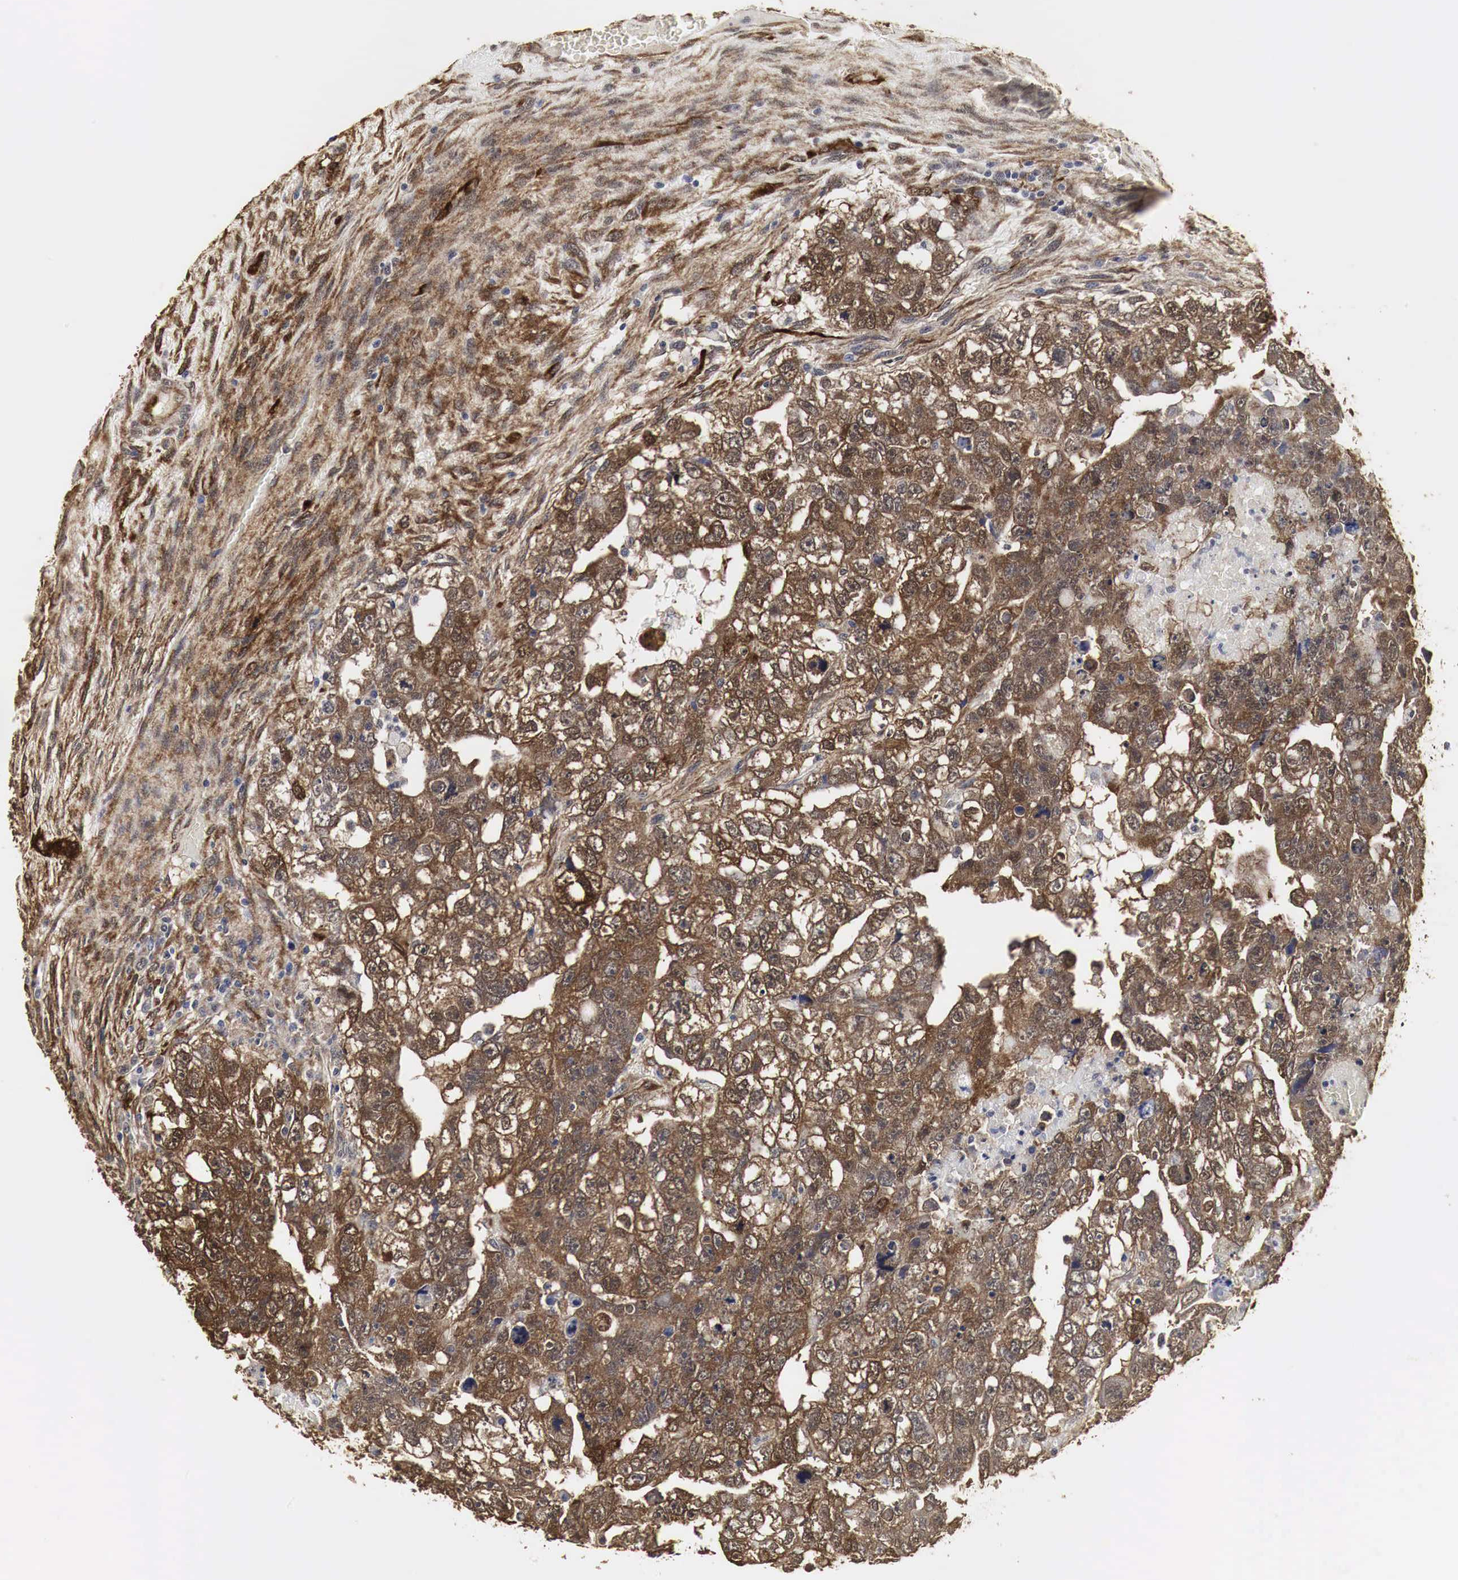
{"staining": {"intensity": "moderate", "quantity": ">75%", "location": "cytoplasmic/membranous"}, "tissue": "testis cancer", "cell_type": "Tumor cells", "image_type": "cancer", "snomed": [{"axis": "morphology", "description": "Carcinoma, Embryonal, NOS"}, {"axis": "topography", "description": "Testis"}], "caption": "DAB (3,3'-diaminobenzidine) immunohistochemical staining of testis cancer (embryonal carcinoma) exhibits moderate cytoplasmic/membranous protein positivity in about >75% of tumor cells. (Brightfield microscopy of DAB IHC at high magnification).", "gene": "SPIN1", "patient": {"sex": "male", "age": 36}}